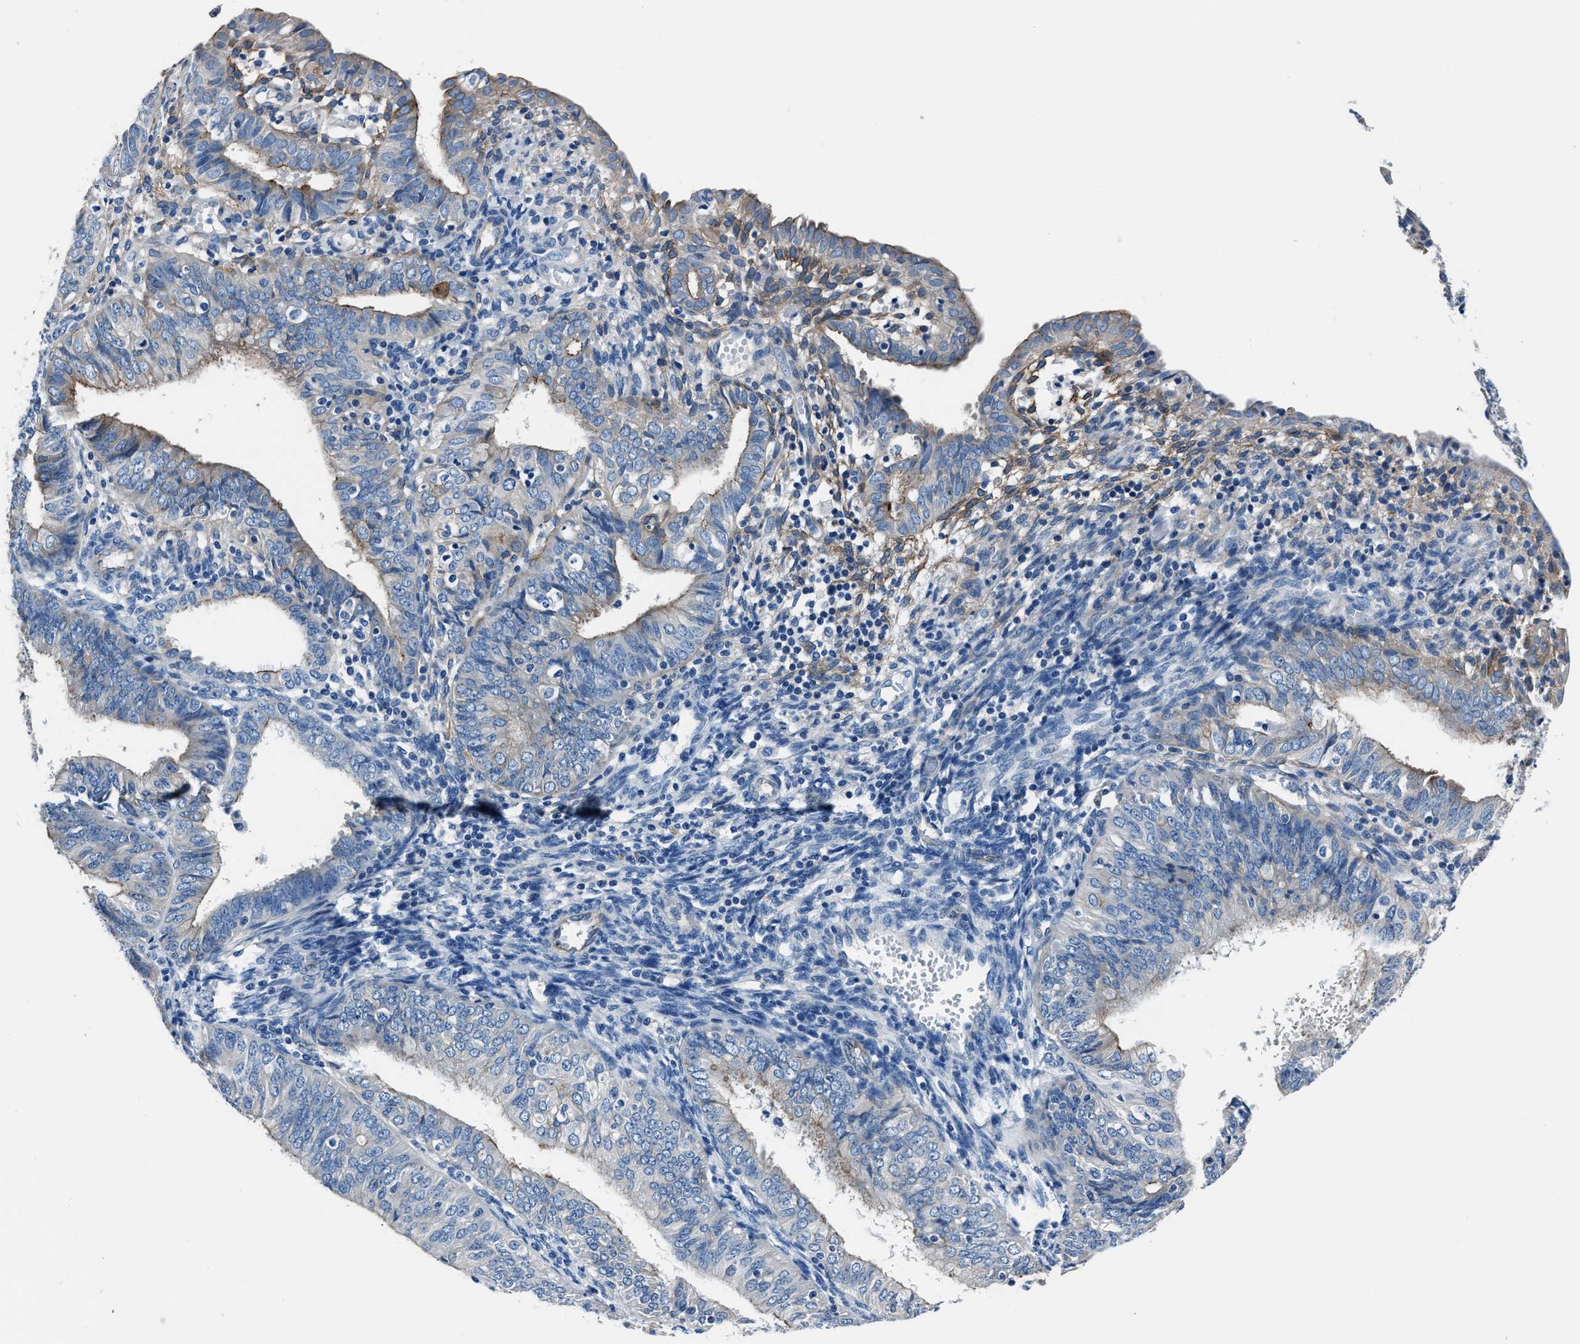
{"staining": {"intensity": "weak", "quantity": "<25%", "location": "cytoplasmic/membranous"}, "tissue": "endometrial cancer", "cell_type": "Tumor cells", "image_type": "cancer", "snomed": [{"axis": "morphology", "description": "Adenocarcinoma, NOS"}, {"axis": "topography", "description": "Endometrium"}], "caption": "High magnification brightfield microscopy of endometrial cancer stained with DAB (3,3'-diaminobenzidine) (brown) and counterstained with hematoxylin (blue): tumor cells show no significant positivity. (Stains: DAB (3,3'-diaminobenzidine) IHC with hematoxylin counter stain, Microscopy: brightfield microscopy at high magnification).", "gene": "LMO7", "patient": {"sex": "female", "age": 58}}